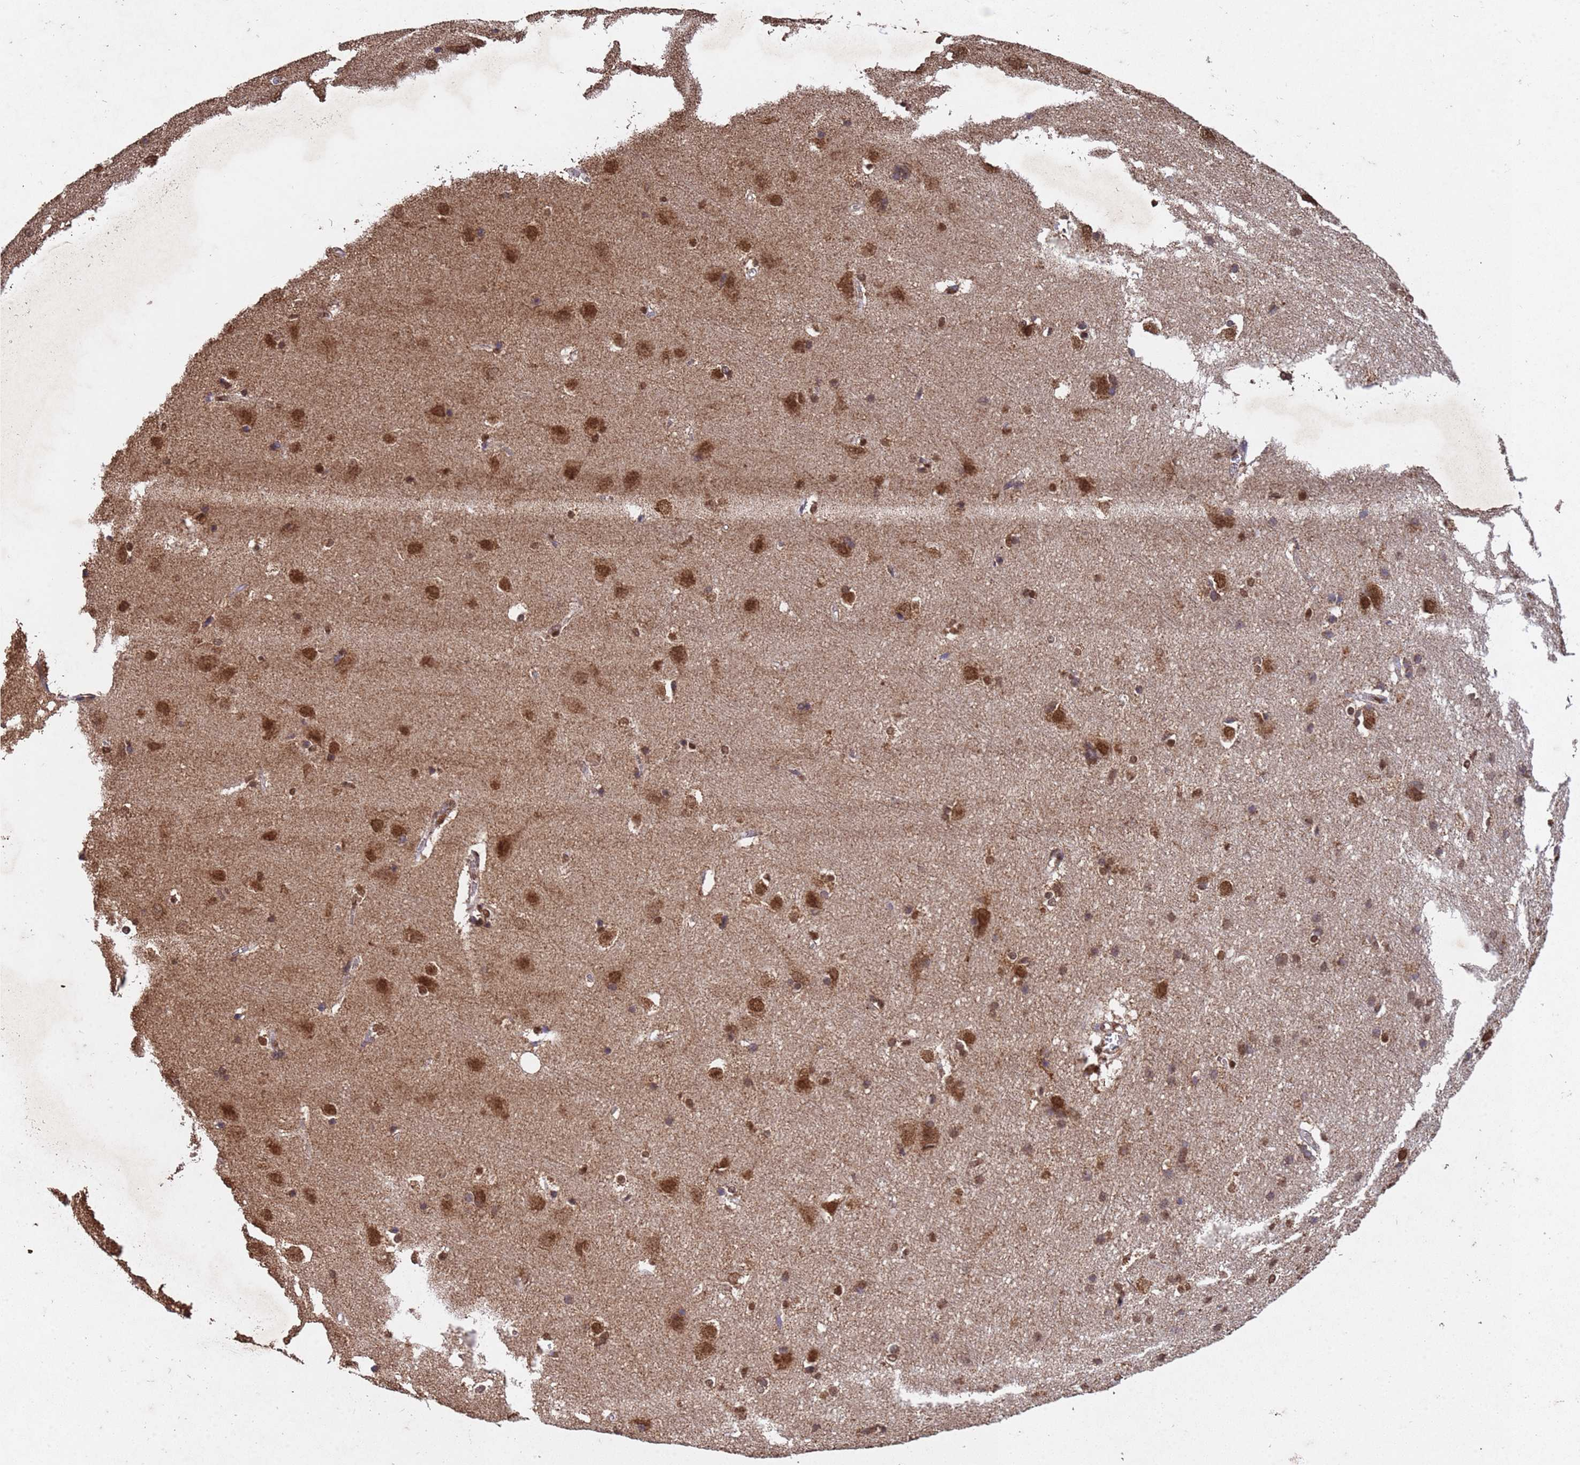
{"staining": {"intensity": "moderate", "quantity": "<25%", "location": "nuclear"}, "tissue": "cerebral cortex", "cell_type": "Endothelial cells", "image_type": "normal", "snomed": [{"axis": "morphology", "description": "Normal tissue, NOS"}, {"axis": "topography", "description": "Cerebral cortex"}], "caption": "Immunohistochemical staining of benign cerebral cortex demonstrates moderate nuclear protein positivity in about <25% of endothelial cells. (IHC, brightfield microscopy, high magnification).", "gene": "HDAC10", "patient": {"sex": "male", "age": 54}}